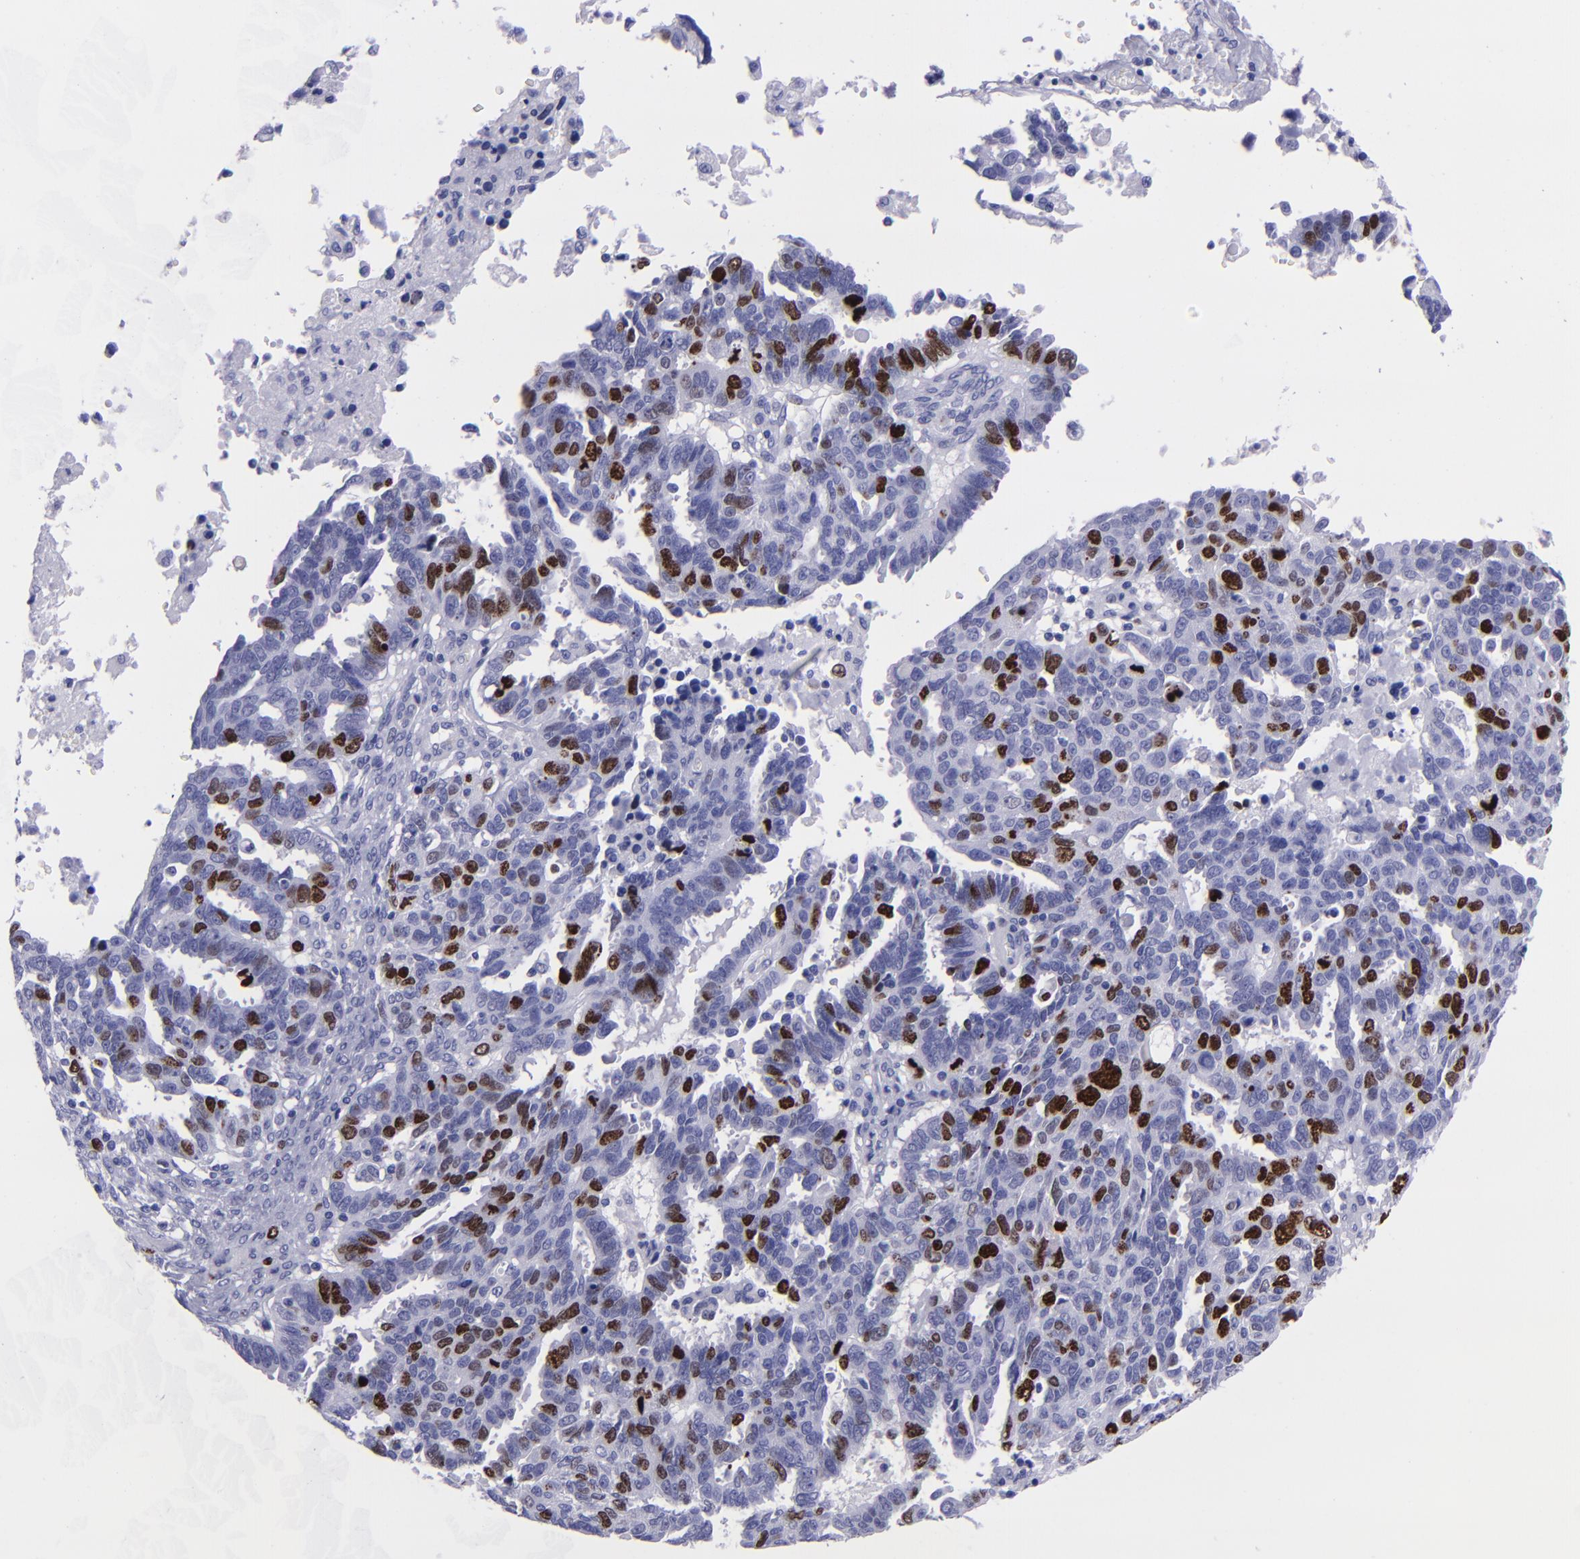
{"staining": {"intensity": "strong", "quantity": "25%-75%", "location": "nuclear"}, "tissue": "ovarian cancer", "cell_type": "Tumor cells", "image_type": "cancer", "snomed": [{"axis": "morphology", "description": "Carcinoma, endometroid"}, {"axis": "morphology", "description": "Cystadenocarcinoma, serous, NOS"}, {"axis": "topography", "description": "Ovary"}], "caption": "Immunohistochemistry of ovarian cancer demonstrates high levels of strong nuclear expression in approximately 25%-75% of tumor cells.", "gene": "TOP2A", "patient": {"sex": "female", "age": 45}}